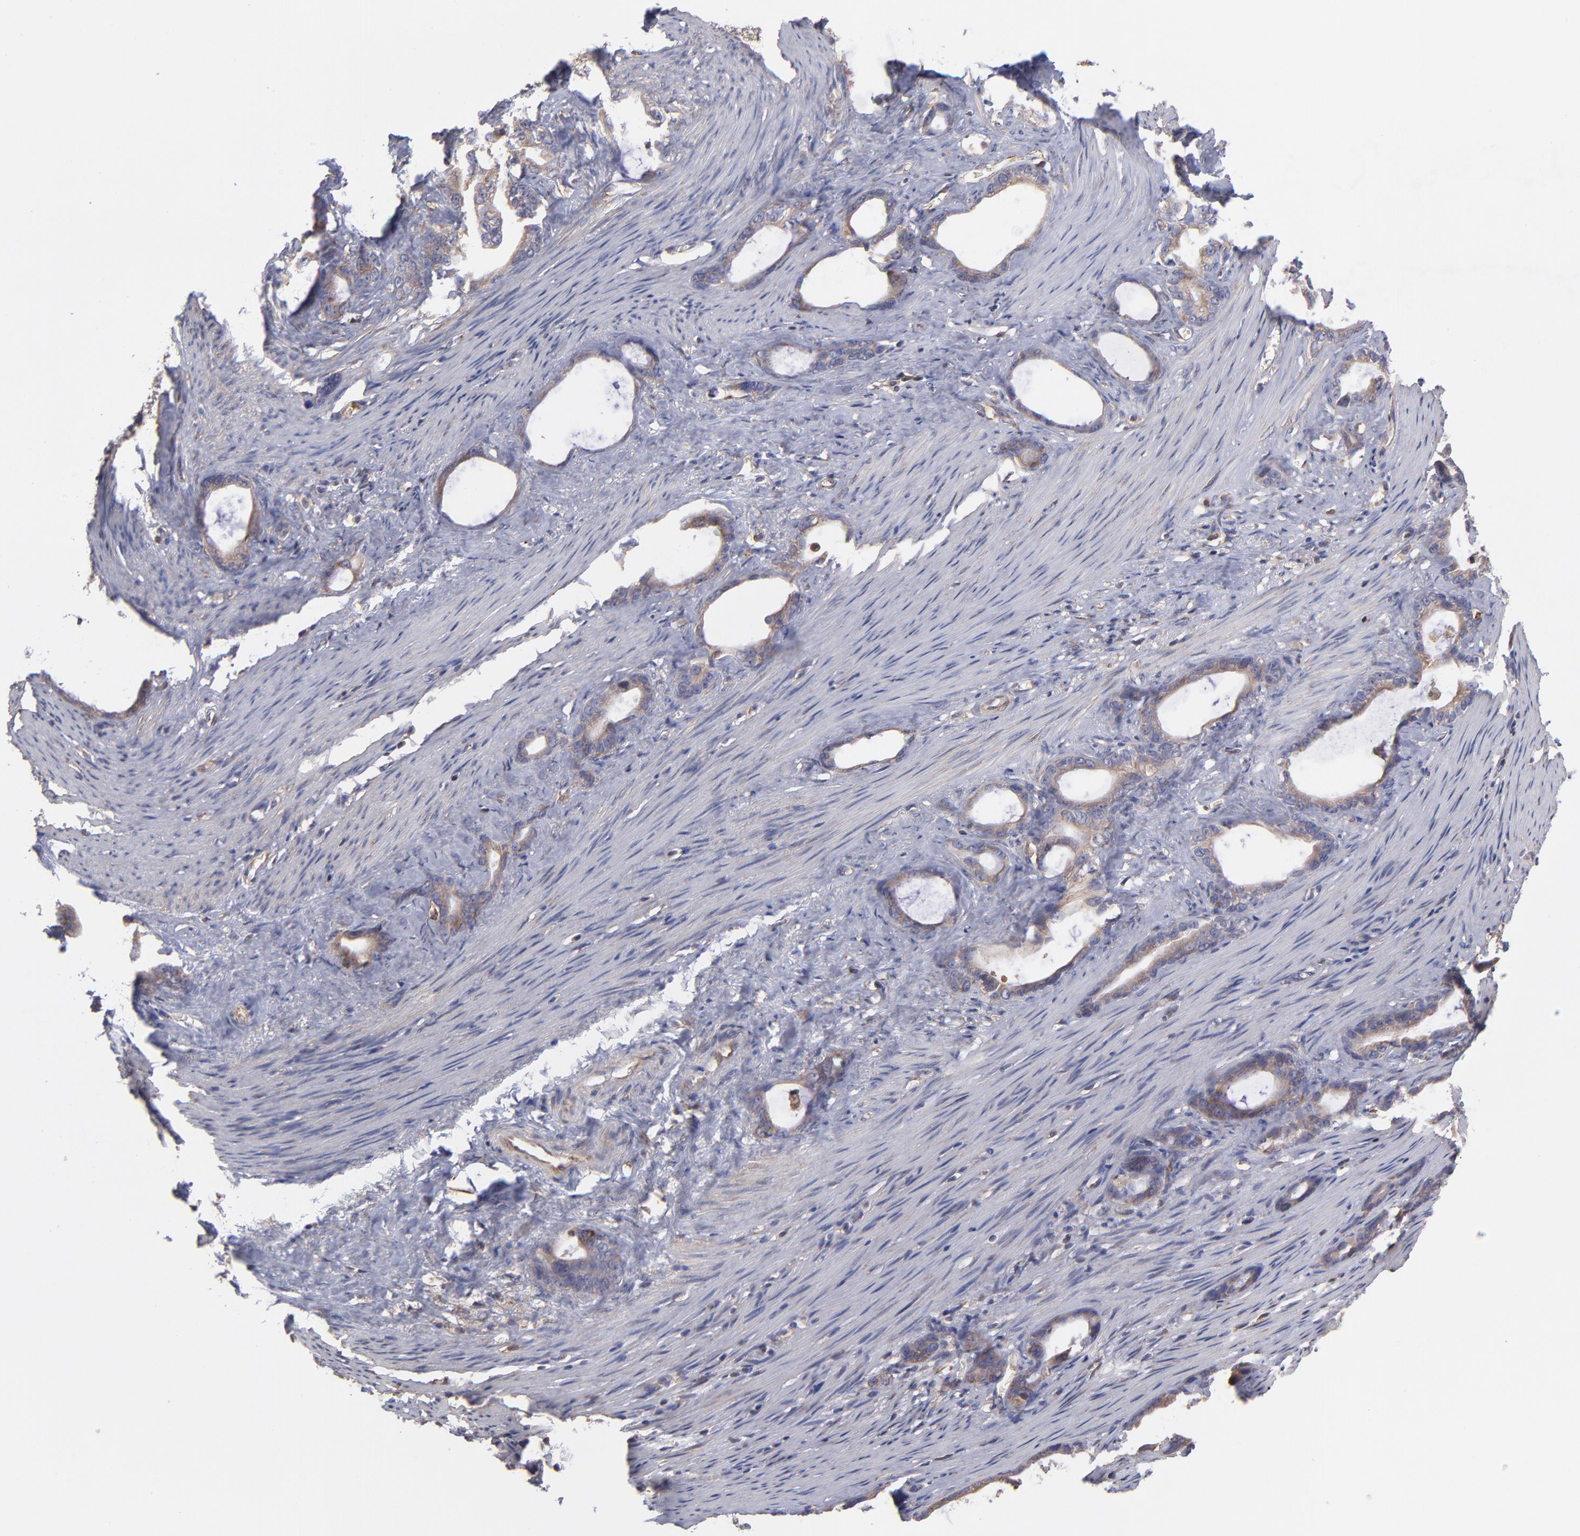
{"staining": {"intensity": "weak", "quantity": ">75%", "location": "cytoplasmic/membranous"}, "tissue": "stomach cancer", "cell_type": "Tumor cells", "image_type": "cancer", "snomed": [{"axis": "morphology", "description": "Adenocarcinoma, NOS"}, {"axis": "topography", "description": "Stomach"}], "caption": "Tumor cells exhibit low levels of weak cytoplasmic/membranous staining in approximately >75% of cells in human stomach cancer. (brown staining indicates protein expression, while blue staining denotes nuclei).", "gene": "MAPRE1", "patient": {"sex": "female", "age": 75}}